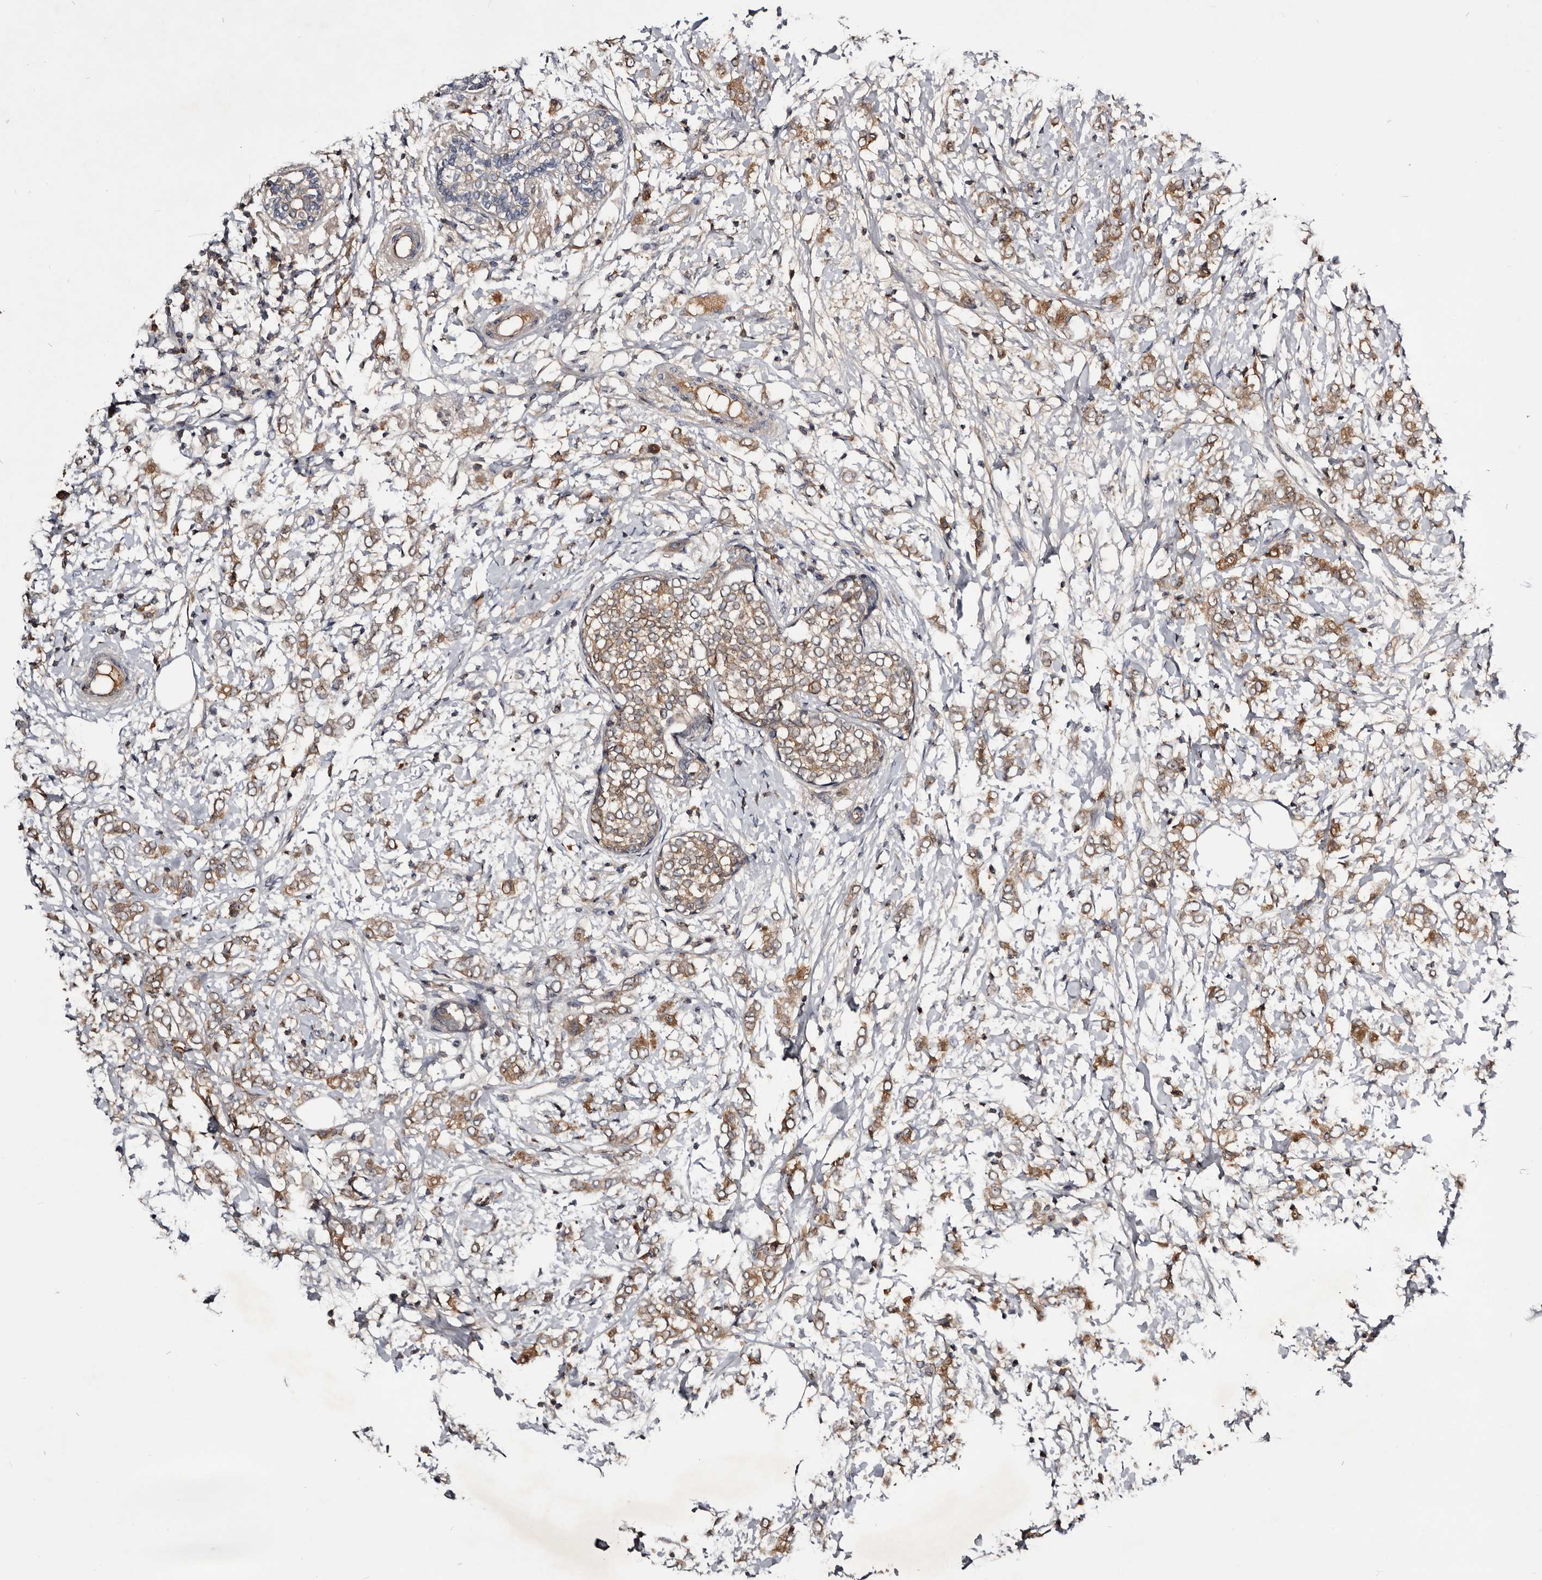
{"staining": {"intensity": "moderate", "quantity": ">75%", "location": "cytoplasmic/membranous"}, "tissue": "breast cancer", "cell_type": "Tumor cells", "image_type": "cancer", "snomed": [{"axis": "morphology", "description": "Normal tissue, NOS"}, {"axis": "morphology", "description": "Lobular carcinoma"}, {"axis": "topography", "description": "Breast"}], "caption": "Tumor cells demonstrate medium levels of moderate cytoplasmic/membranous positivity in about >75% of cells in breast lobular carcinoma. The staining was performed using DAB (3,3'-diaminobenzidine) to visualize the protein expression in brown, while the nuclei were stained in blue with hematoxylin (Magnification: 20x).", "gene": "TTC39A", "patient": {"sex": "female", "age": 47}}